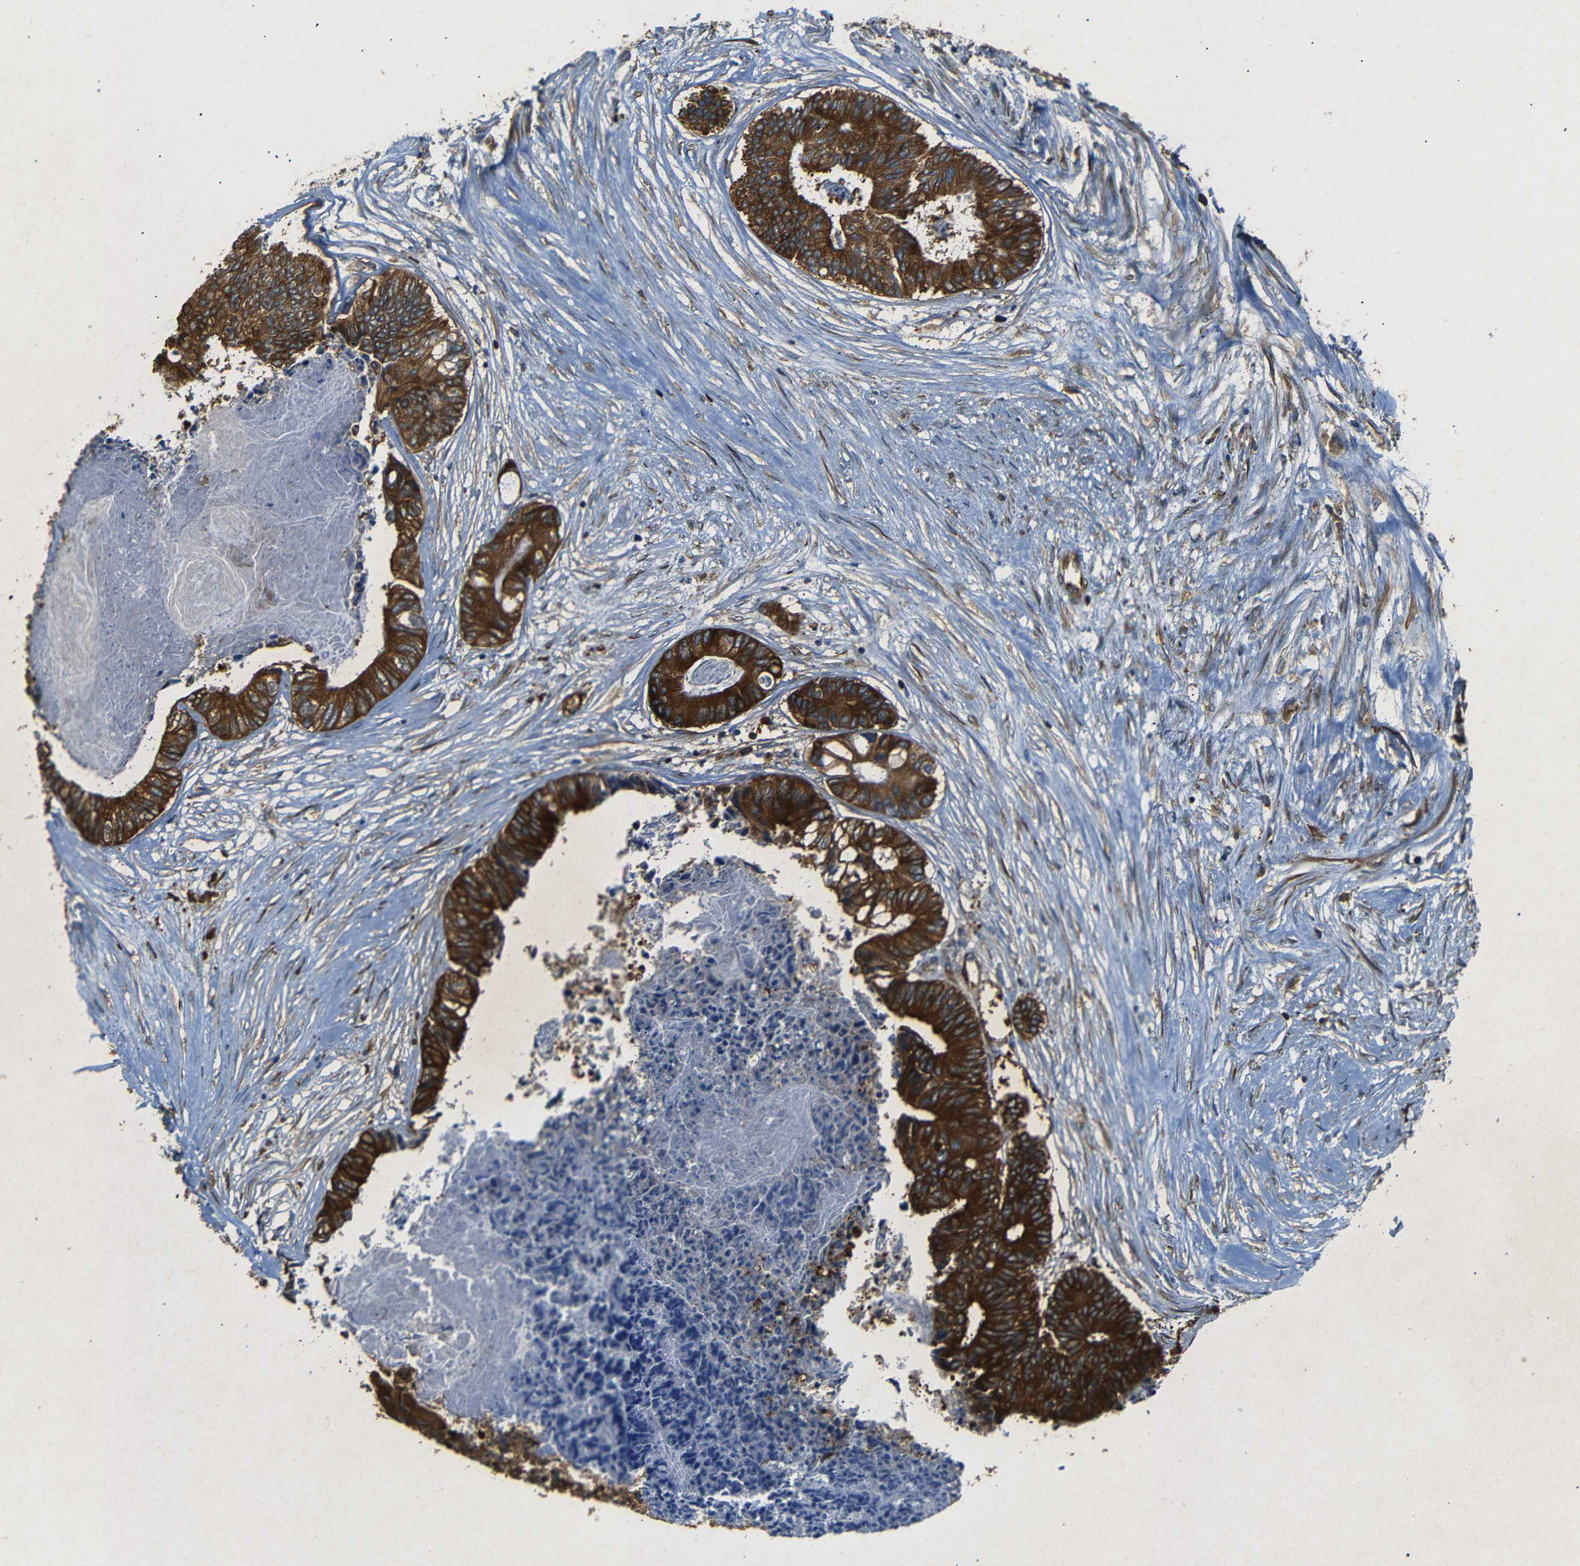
{"staining": {"intensity": "strong", "quantity": ">75%", "location": "cytoplasmic/membranous"}, "tissue": "colorectal cancer", "cell_type": "Tumor cells", "image_type": "cancer", "snomed": [{"axis": "morphology", "description": "Adenocarcinoma, NOS"}, {"axis": "topography", "description": "Rectum"}], "caption": "Colorectal adenocarcinoma tissue reveals strong cytoplasmic/membranous expression in approximately >75% of tumor cells", "gene": "BTF3", "patient": {"sex": "male", "age": 63}}